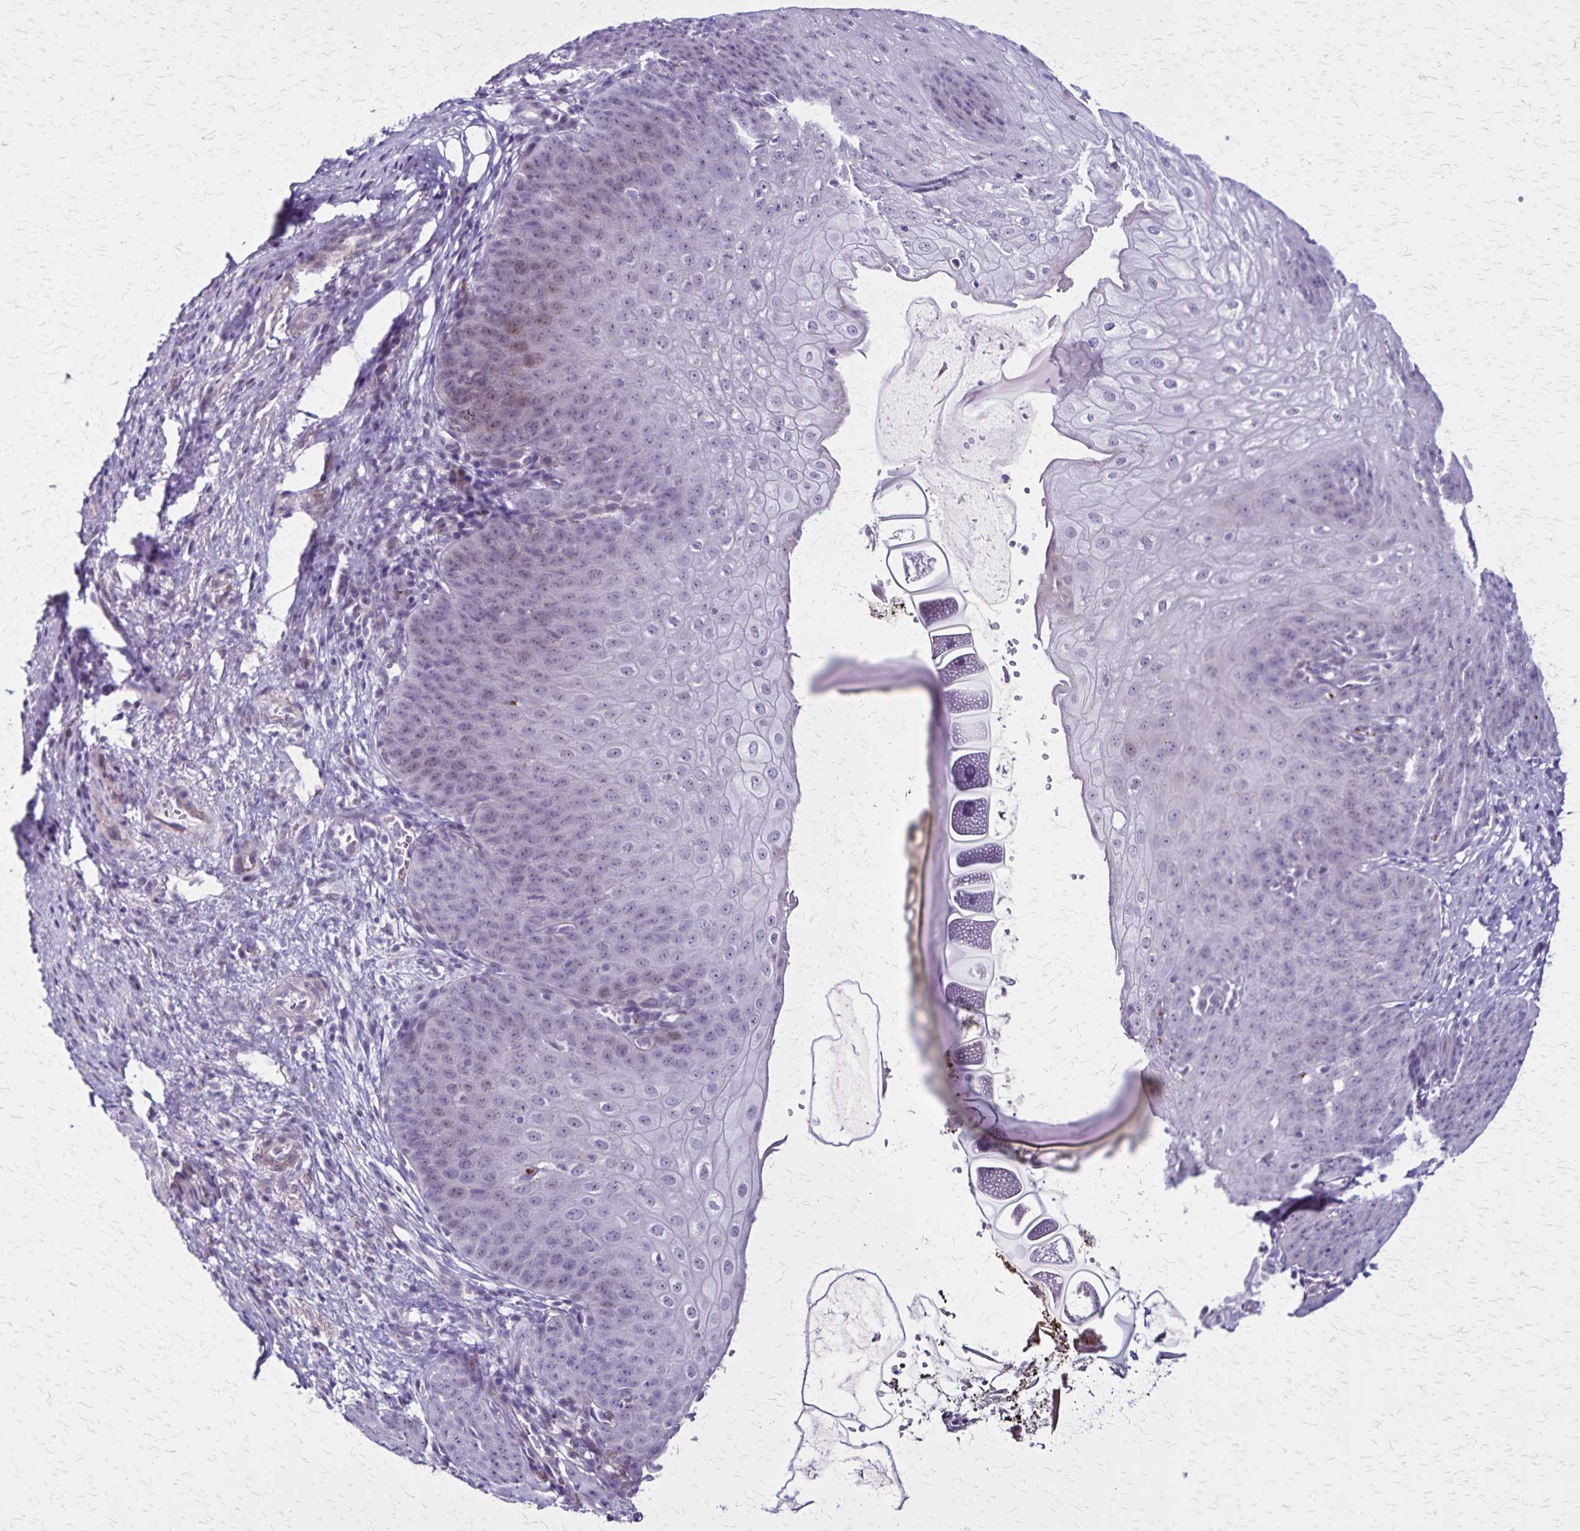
{"staining": {"intensity": "weak", "quantity": "<25%", "location": "nuclear"}, "tissue": "esophagus", "cell_type": "Squamous epithelial cells", "image_type": "normal", "snomed": [{"axis": "morphology", "description": "Normal tissue, NOS"}, {"axis": "topography", "description": "Esophagus"}], "caption": "Human esophagus stained for a protein using immunohistochemistry (IHC) displays no staining in squamous epithelial cells.", "gene": "OR51B5", "patient": {"sex": "male", "age": 71}}